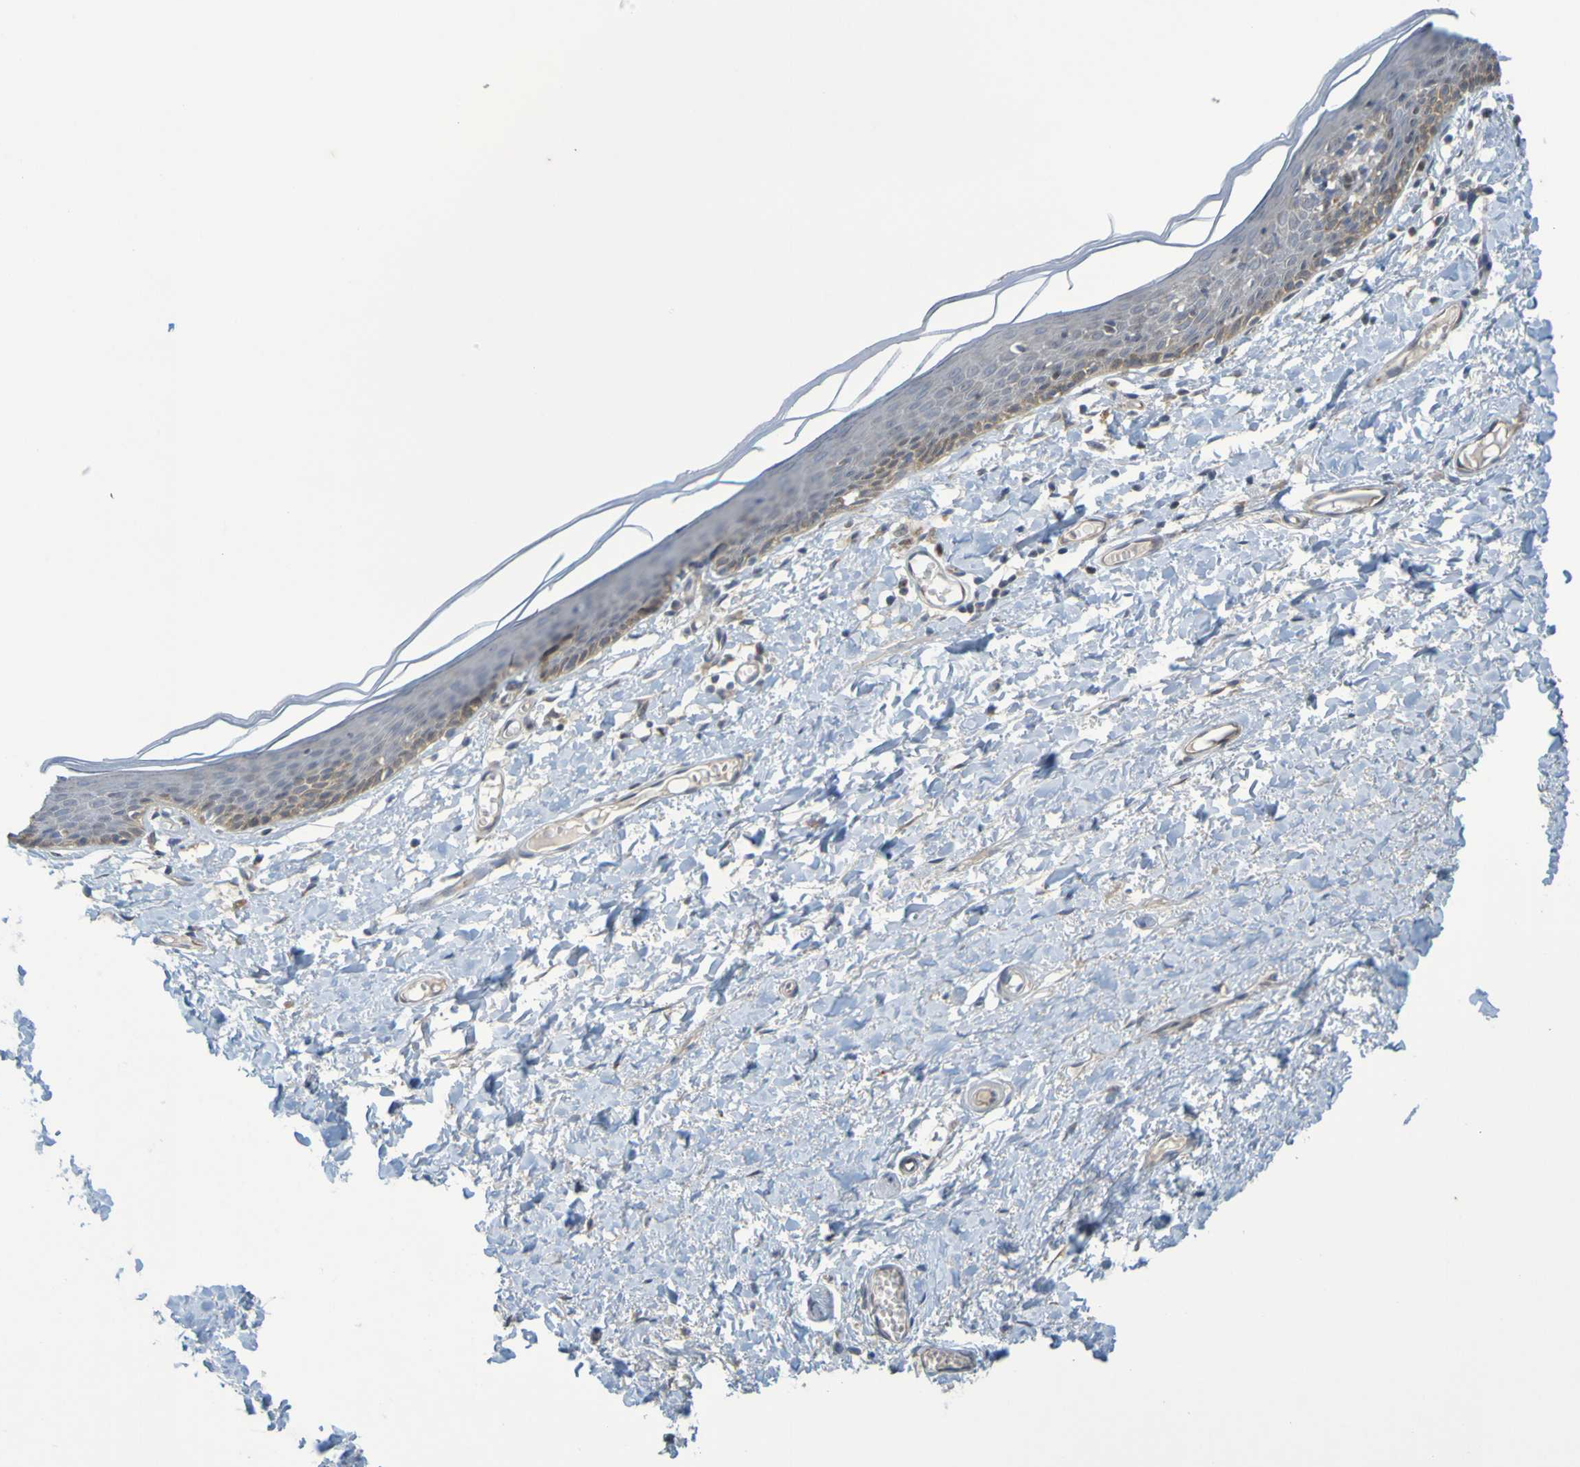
{"staining": {"intensity": "weak", "quantity": "<25%", "location": "cytoplasmic/membranous"}, "tissue": "skin", "cell_type": "Epidermal cells", "image_type": "normal", "snomed": [{"axis": "morphology", "description": "Normal tissue, NOS"}, {"axis": "topography", "description": "Vulva"}], "caption": "An image of skin stained for a protein displays no brown staining in epidermal cells. (Stains: DAB (3,3'-diaminobenzidine) IHC with hematoxylin counter stain, Microscopy: brightfield microscopy at high magnification).", "gene": "MOGS", "patient": {"sex": "female", "age": 54}}